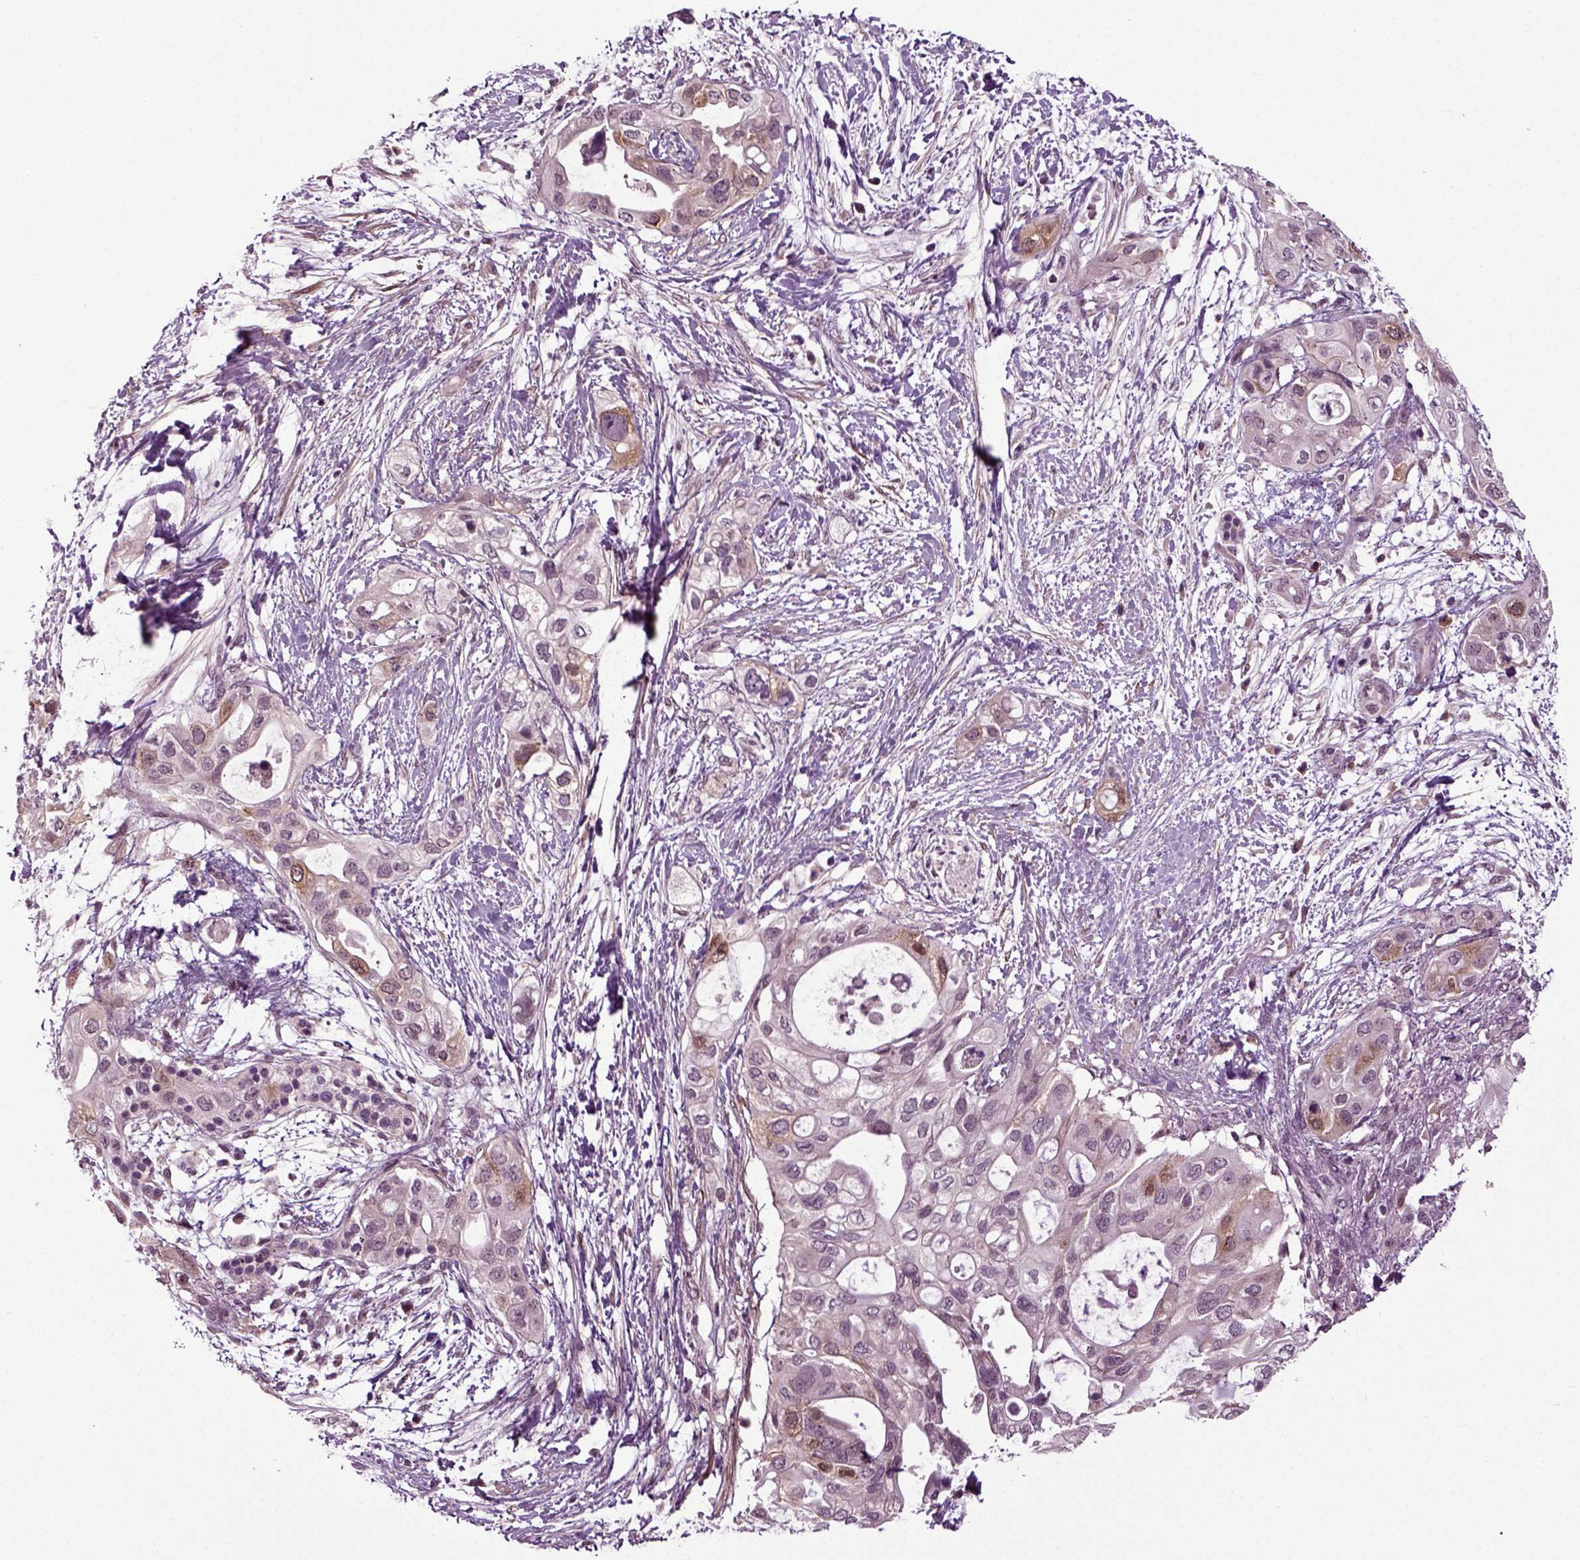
{"staining": {"intensity": "moderate", "quantity": "<25%", "location": "cytoplasmic/membranous"}, "tissue": "pancreatic cancer", "cell_type": "Tumor cells", "image_type": "cancer", "snomed": [{"axis": "morphology", "description": "Adenocarcinoma, NOS"}, {"axis": "topography", "description": "Pancreas"}], "caption": "A brown stain labels moderate cytoplasmic/membranous expression of a protein in pancreatic adenocarcinoma tumor cells.", "gene": "KNSTRN", "patient": {"sex": "female", "age": 72}}